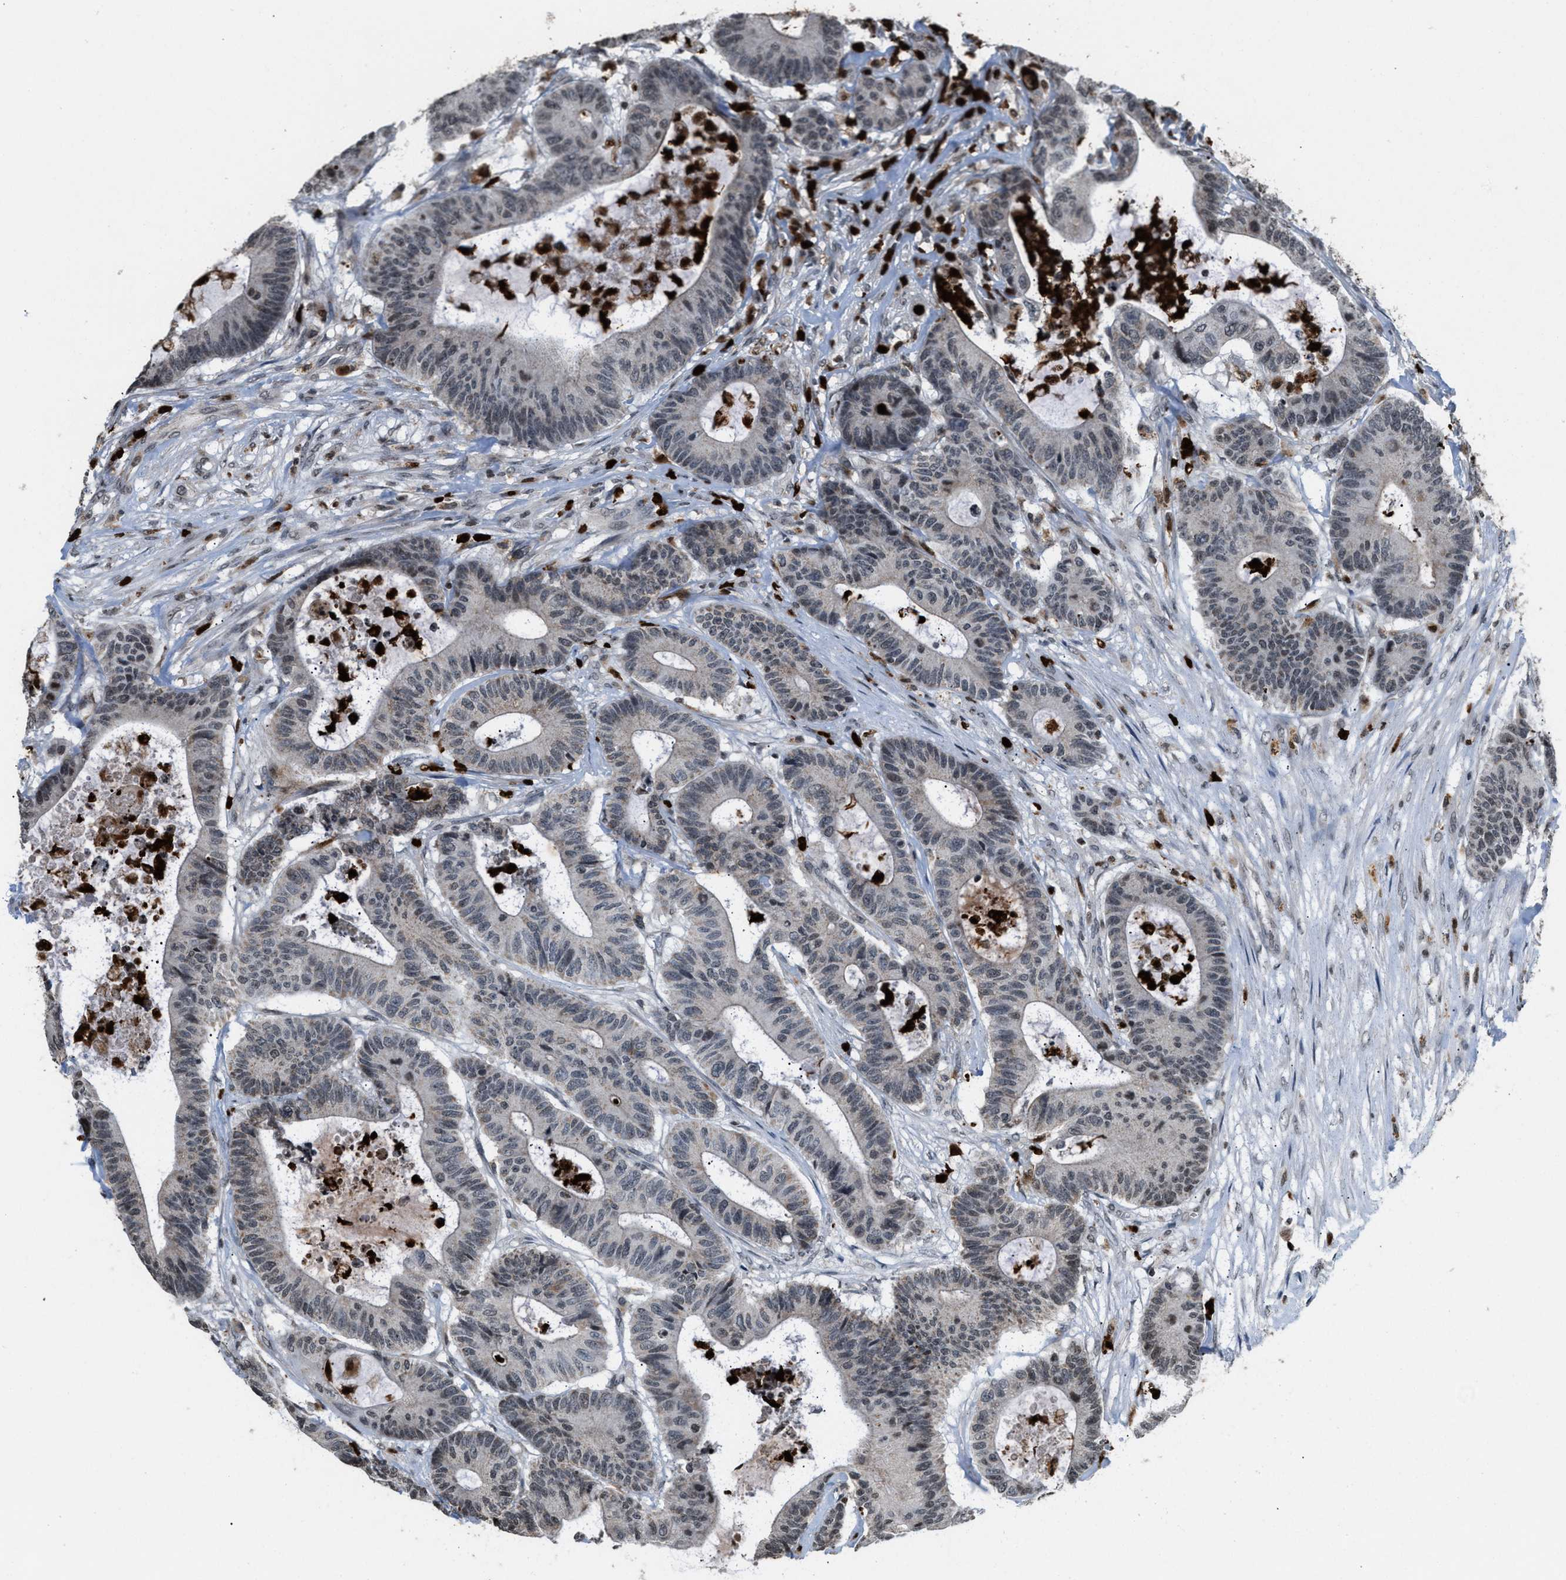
{"staining": {"intensity": "moderate", "quantity": ">75%", "location": "cytoplasmic/membranous"}, "tissue": "colorectal cancer", "cell_type": "Tumor cells", "image_type": "cancer", "snomed": [{"axis": "morphology", "description": "Adenocarcinoma, NOS"}, {"axis": "topography", "description": "Colon"}], "caption": "Immunohistochemical staining of human adenocarcinoma (colorectal) reveals medium levels of moderate cytoplasmic/membranous staining in about >75% of tumor cells.", "gene": "PRUNE2", "patient": {"sex": "female", "age": 84}}